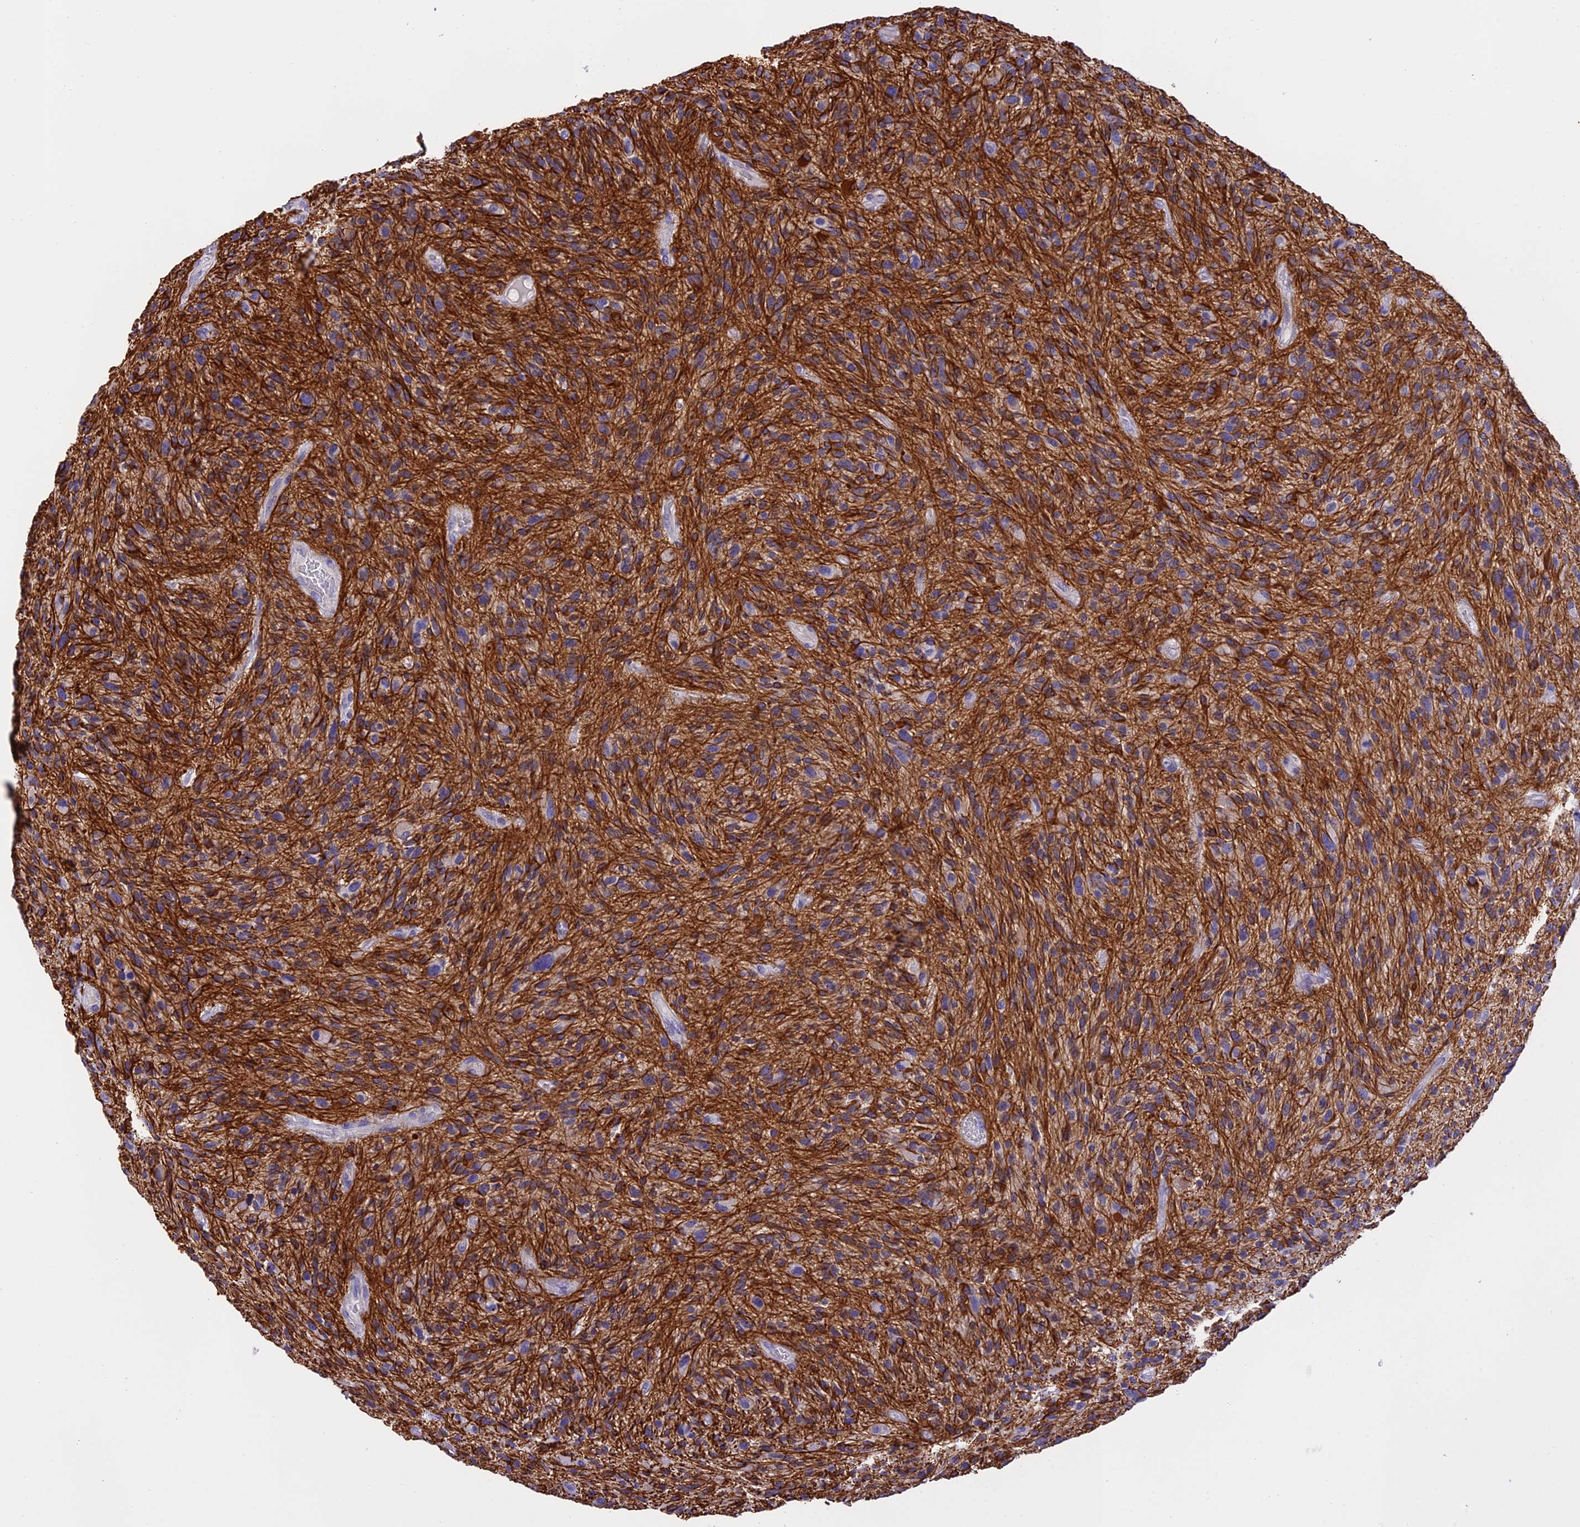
{"staining": {"intensity": "weak", "quantity": "<25%", "location": "cytoplasmic/membranous"}, "tissue": "glioma", "cell_type": "Tumor cells", "image_type": "cancer", "snomed": [{"axis": "morphology", "description": "Glioma, malignant, High grade"}, {"axis": "topography", "description": "Brain"}], "caption": "IHC of human malignant high-grade glioma shows no expression in tumor cells.", "gene": "C17orf67", "patient": {"sex": "male", "age": 47}}